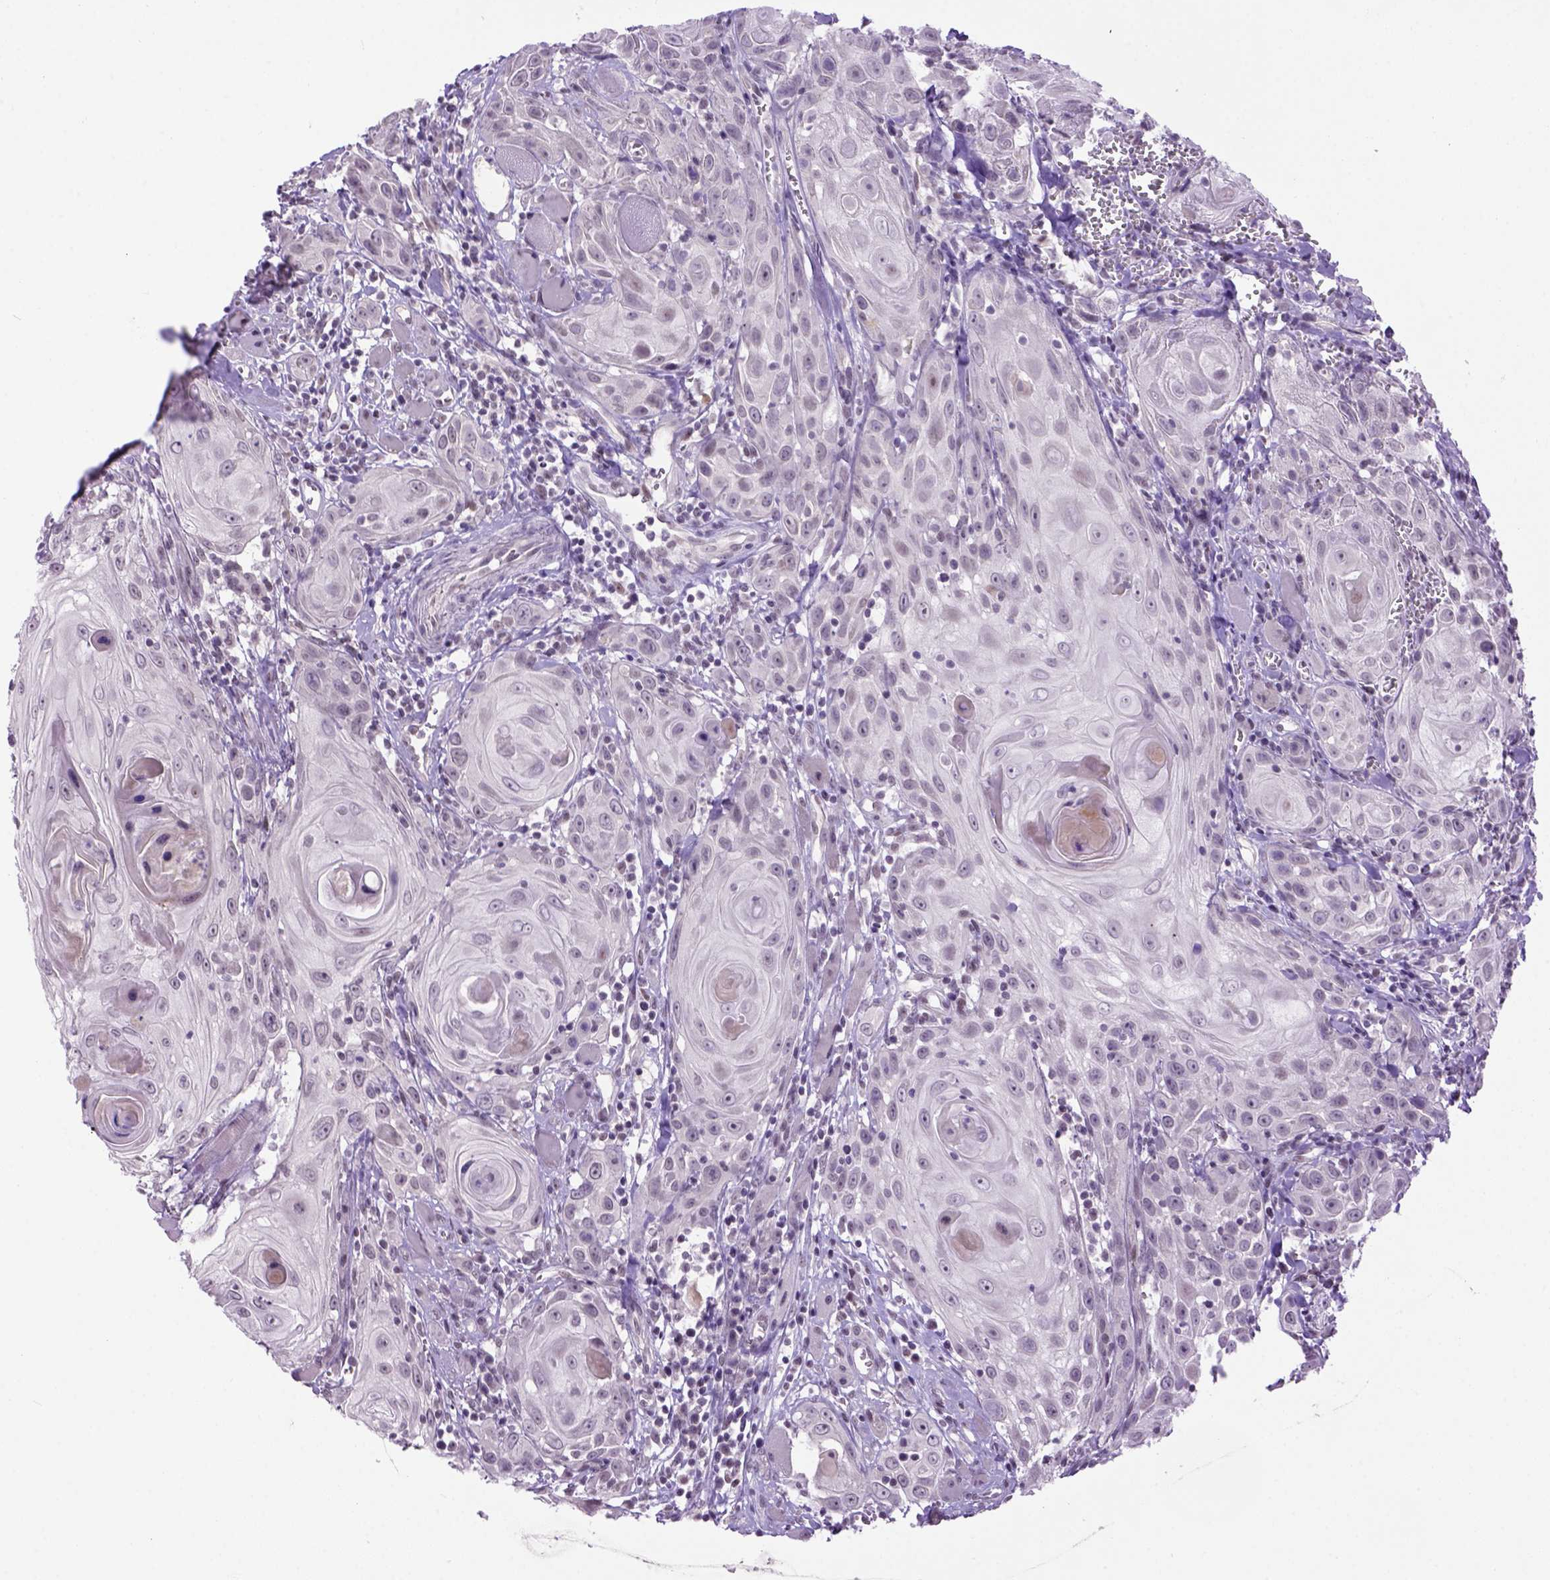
{"staining": {"intensity": "negative", "quantity": "none", "location": "none"}, "tissue": "head and neck cancer", "cell_type": "Tumor cells", "image_type": "cancer", "snomed": [{"axis": "morphology", "description": "Squamous cell carcinoma, NOS"}, {"axis": "topography", "description": "Head-Neck"}], "caption": "Immunohistochemistry histopathology image of squamous cell carcinoma (head and neck) stained for a protein (brown), which displays no staining in tumor cells.", "gene": "TBPL1", "patient": {"sex": "female", "age": 80}}